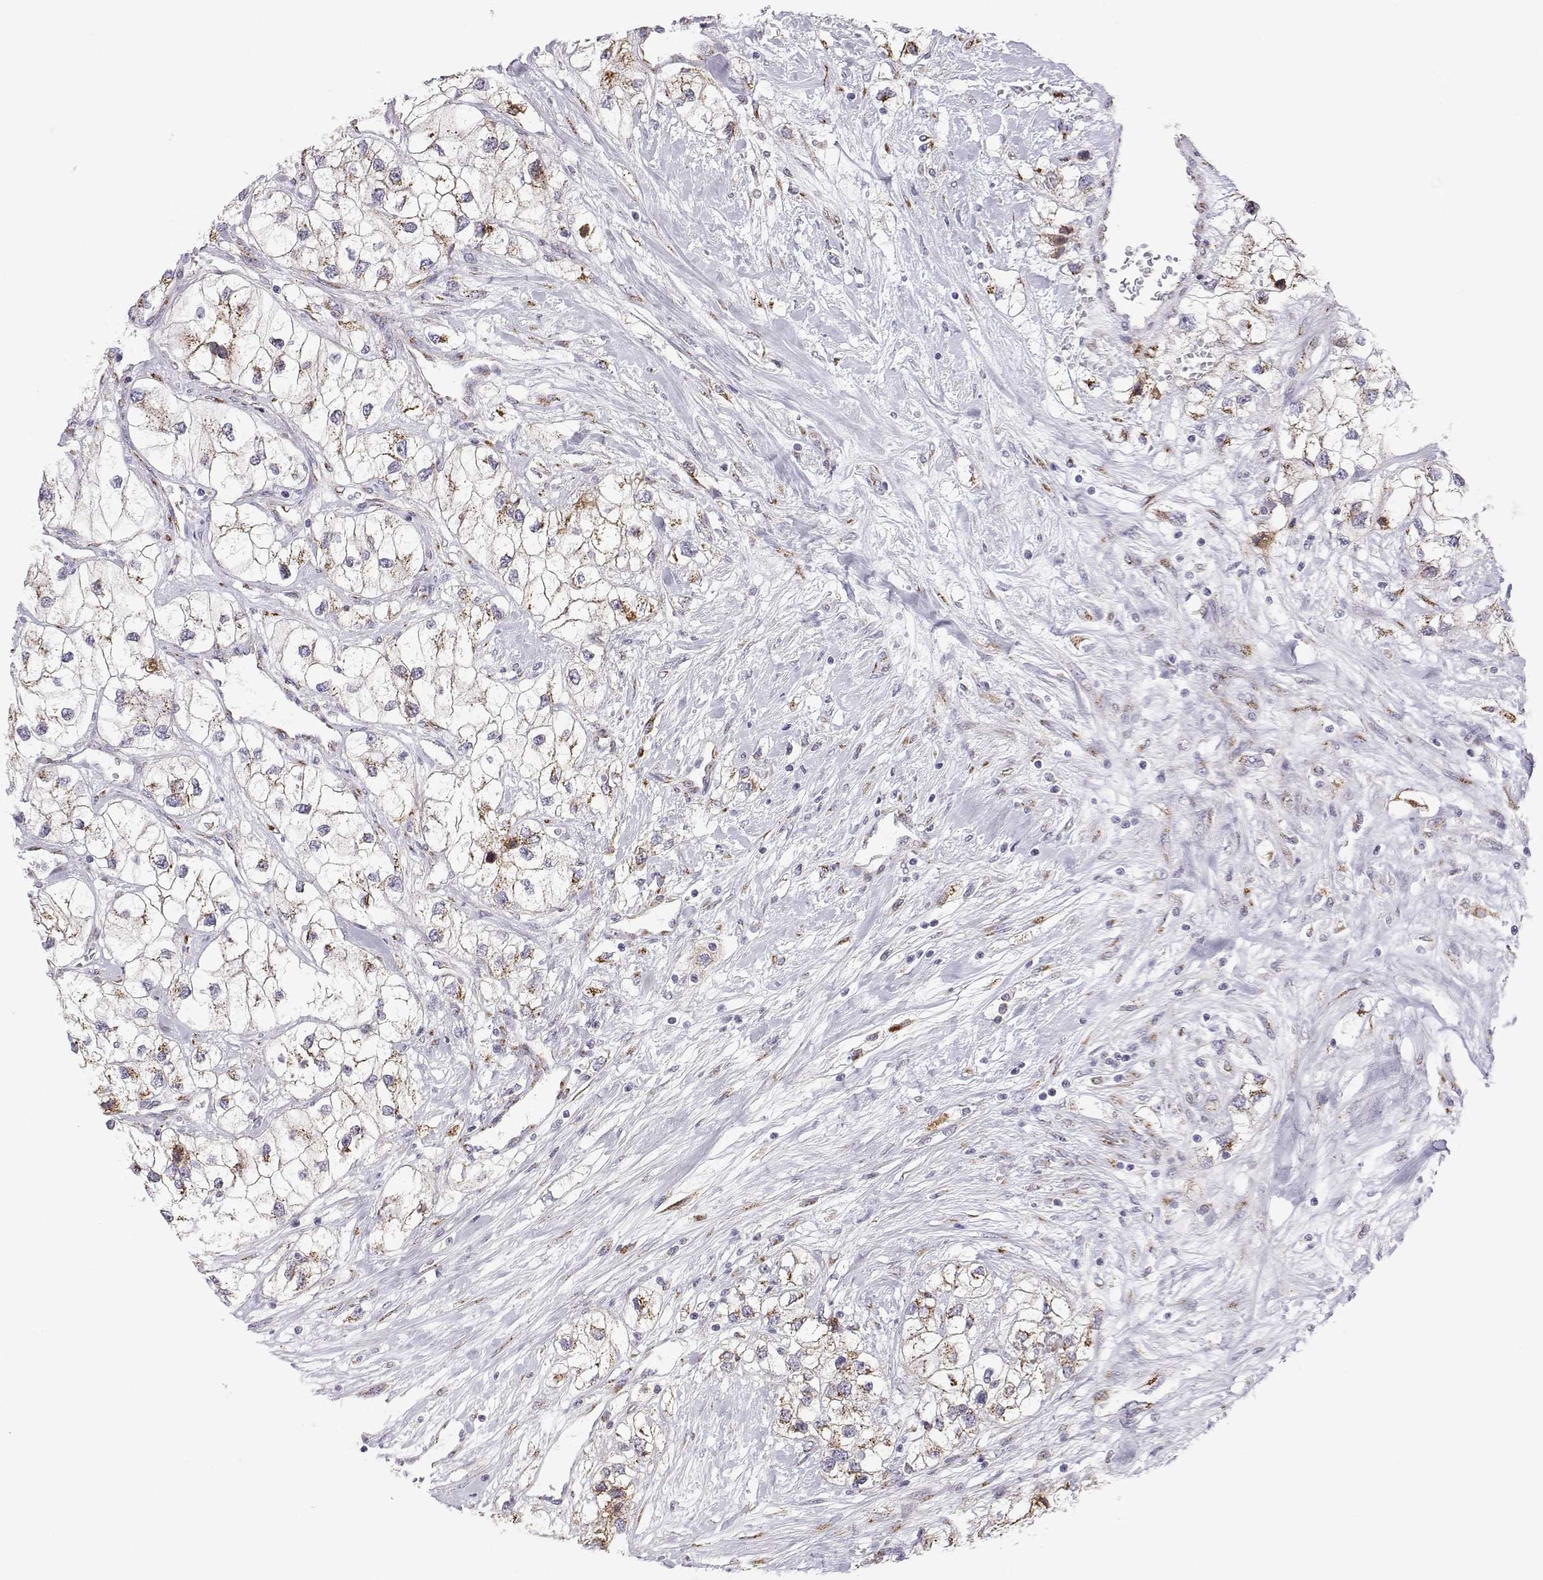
{"staining": {"intensity": "moderate", "quantity": "25%-75%", "location": "cytoplasmic/membranous"}, "tissue": "renal cancer", "cell_type": "Tumor cells", "image_type": "cancer", "snomed": [{"axis": "morphology", "description": "Adenocarcinoma, NOS"}, {"axis": "topography", "description": "Kidney"}], "caption": "Moderate cytoplasmic/membranous staining is appreciated in about 25%-75% of tumor cells in renal cancer (adenocarcinoma). The staining is performed using DAB (3,3'-diaminobenzidine) brown chromogen to label protein expression. The nuclei are counter-stained blue using hematoxylin.", "gene": "STARD13", "patient": {"sex": "male", "age": 59}}